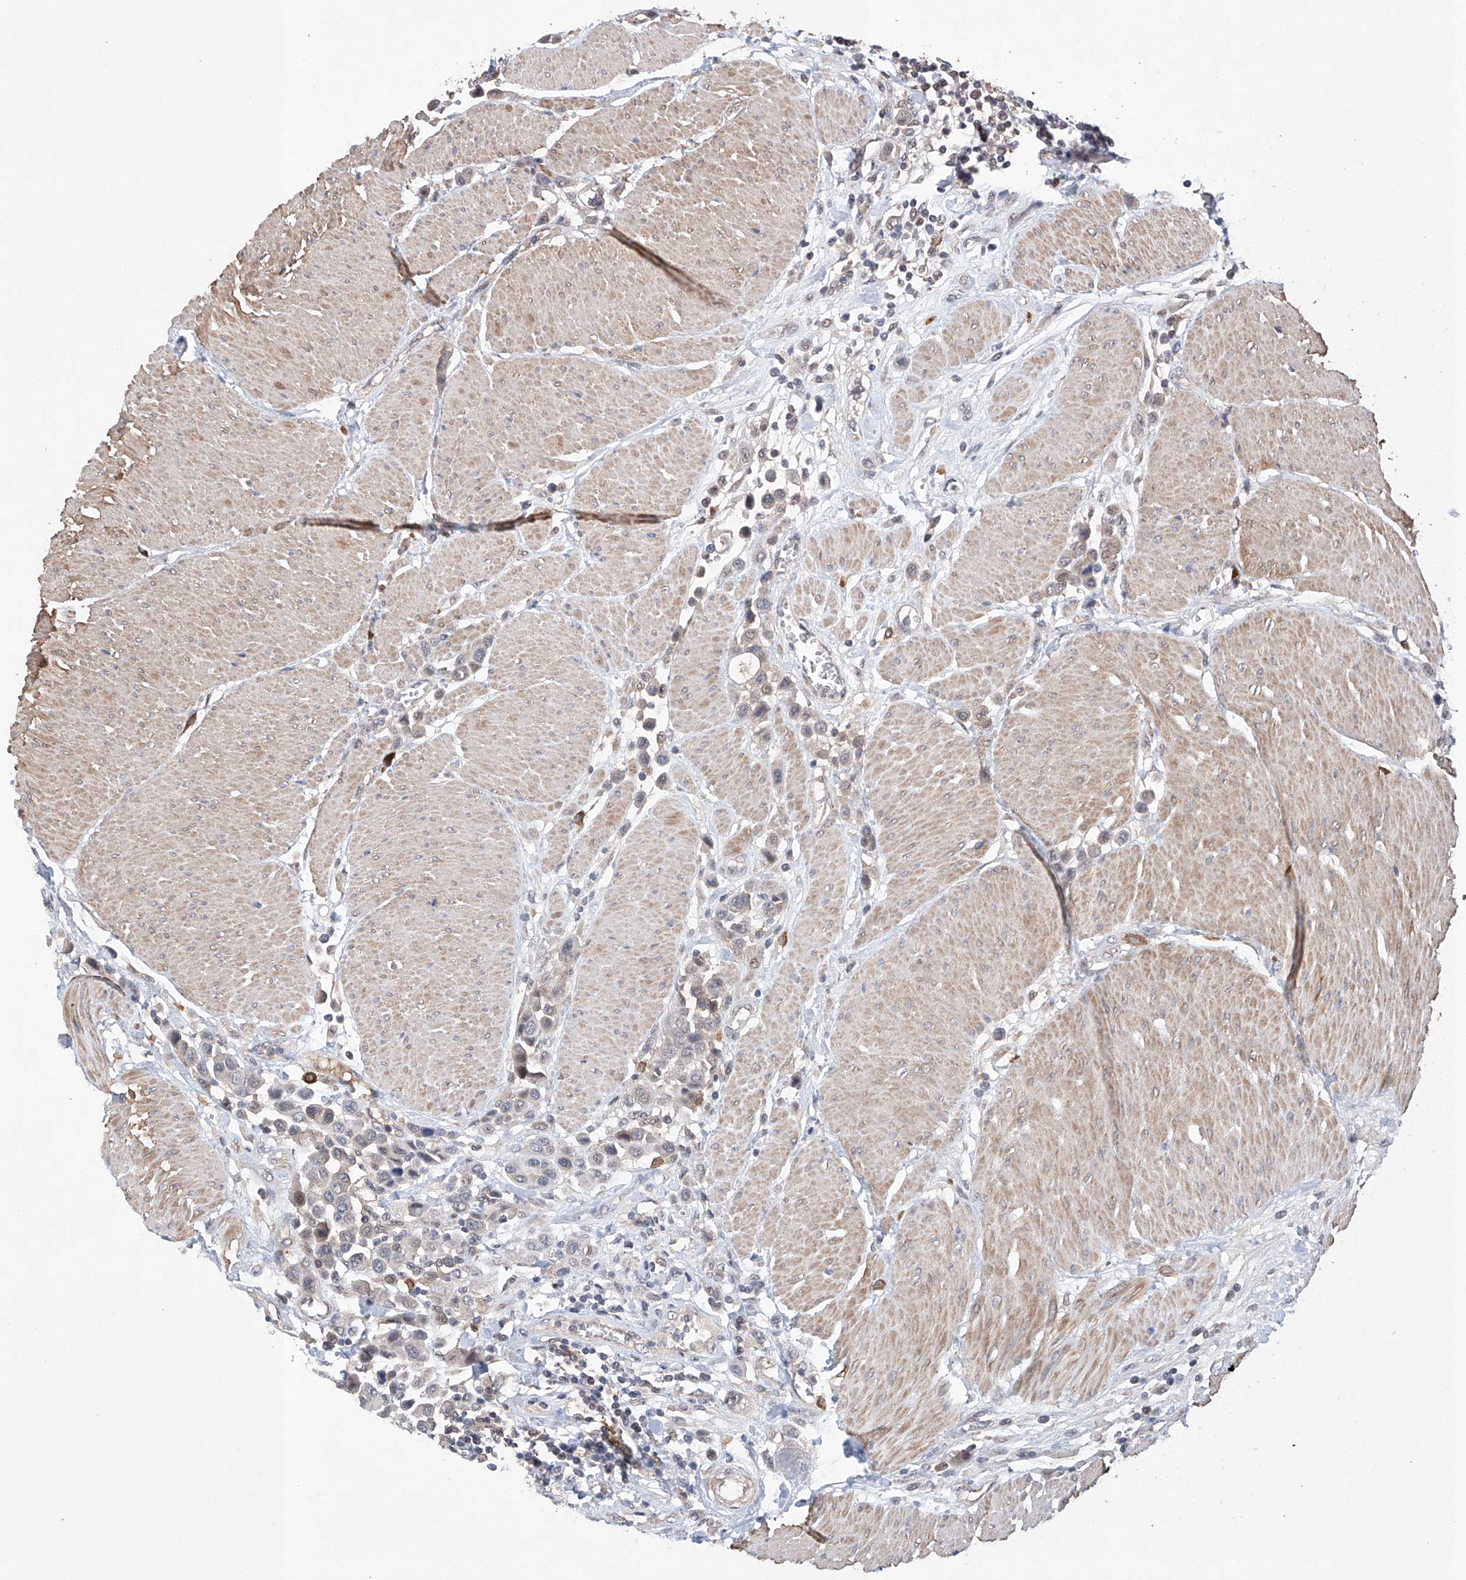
{"staining": {"intensity": "weak", "quantity": "<25%", "location": "cytoplasmic/membranous,nuclear"}, "tissue": "urothelial cancer", "cell_type": "Tumor cells", "image_type": "cancer", "snomed": [{"axis": "morphology", "description": "Urothelial carcinoma, High grade"}, {"axis": "topography", "description": "Urinary bladder"}], "caption": "This is an immunohistochemistry (IHC) micrograph of urothelial cancer. There is no expression in tumor cells.", "gene": "AFG1L", "patient": {"sex": "male", "age": 50}}